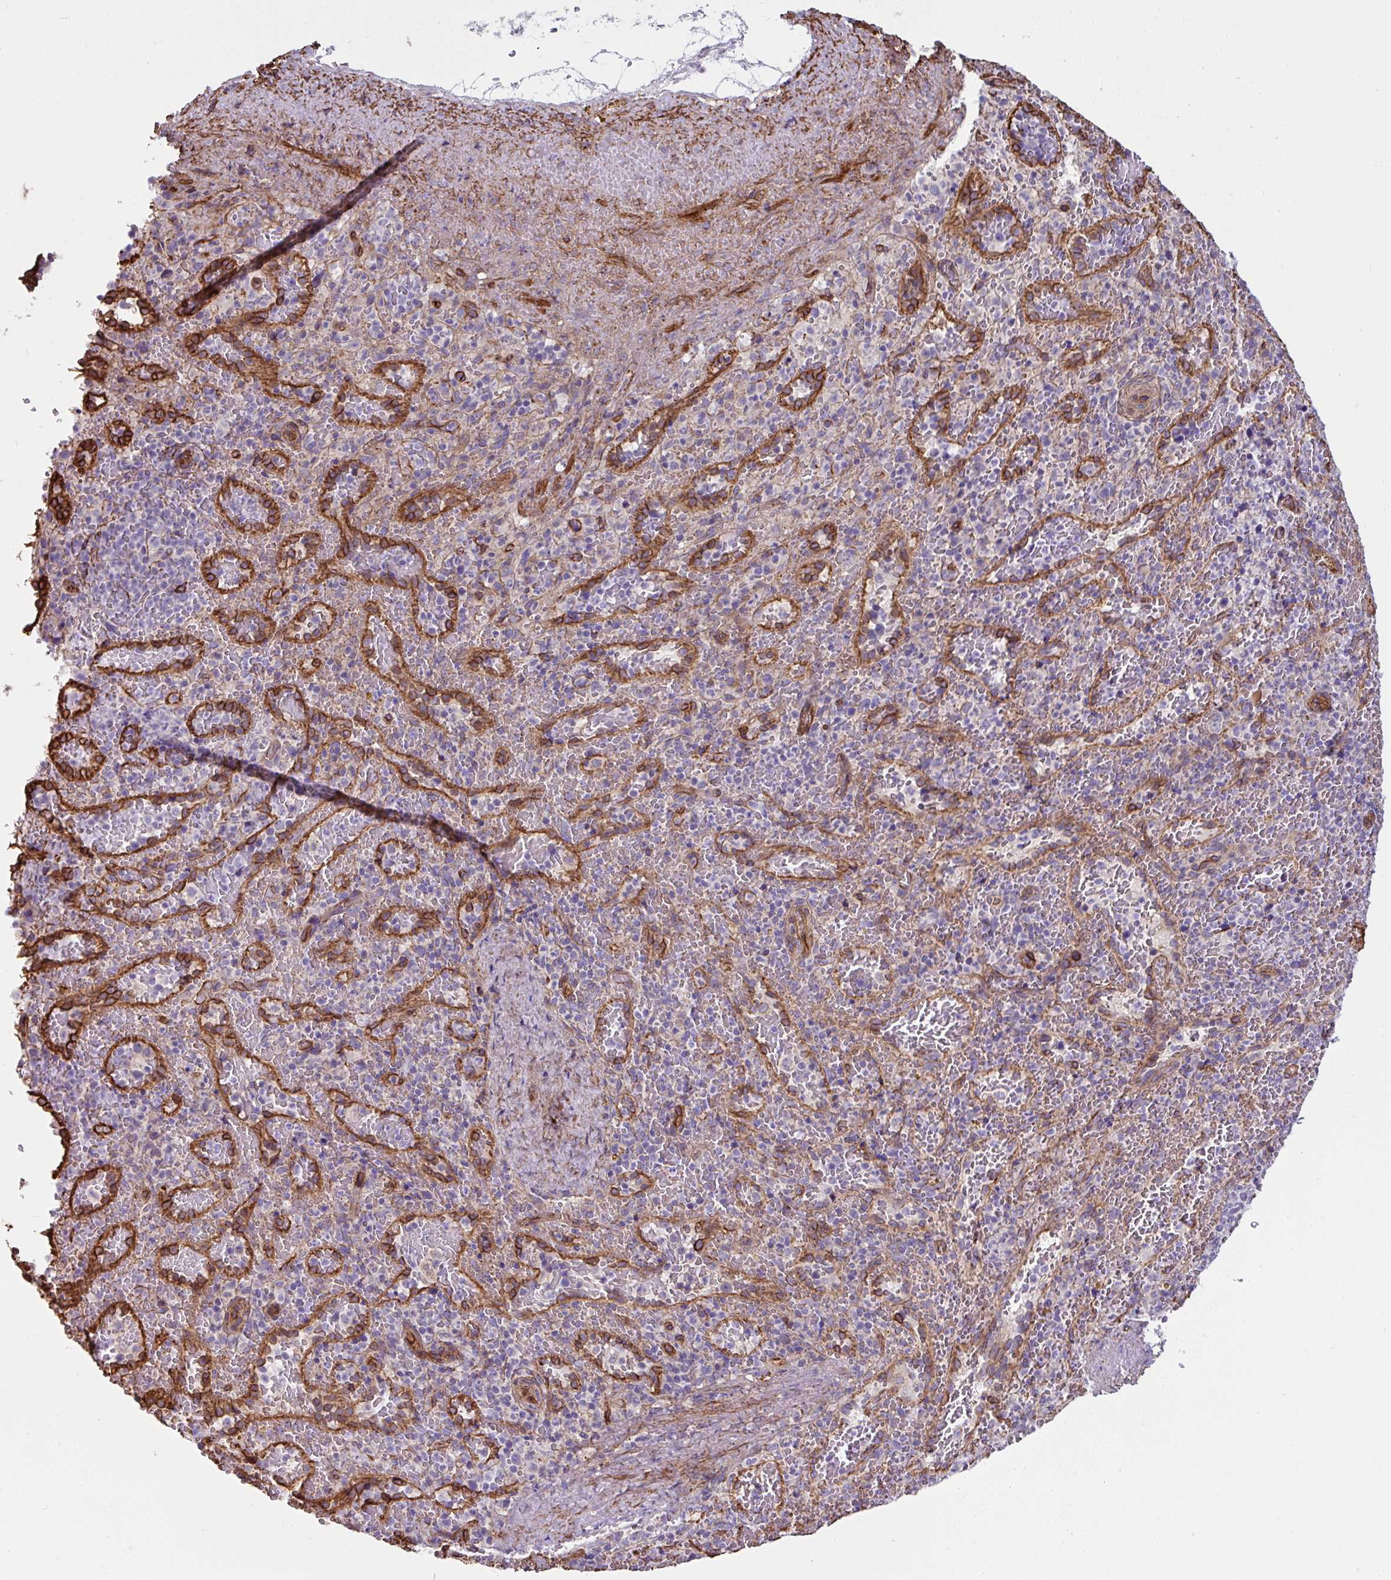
{"staining": {"intensity": "negative", "quantity": "none", "location": "none"}, "tissue": "spleen", "cell_type": "Cells in red pulp", "image_type": "normal", "snomed": [{"axis": "morphology", "description": "Normal tissue, NOS"}, {"axis": "topography", "description": "Spleen"}], "caption": "Immunohistochemistry histopathology image of unremarkable human spleen stained for a protein (brown), which exhibits no staining in cells in red pulp. (Immunohistochemistry (ihc), brightfield microscopy, high magnification).", "gene": "ANKUB1", "patient": {"sex": "female", "age": 50}}